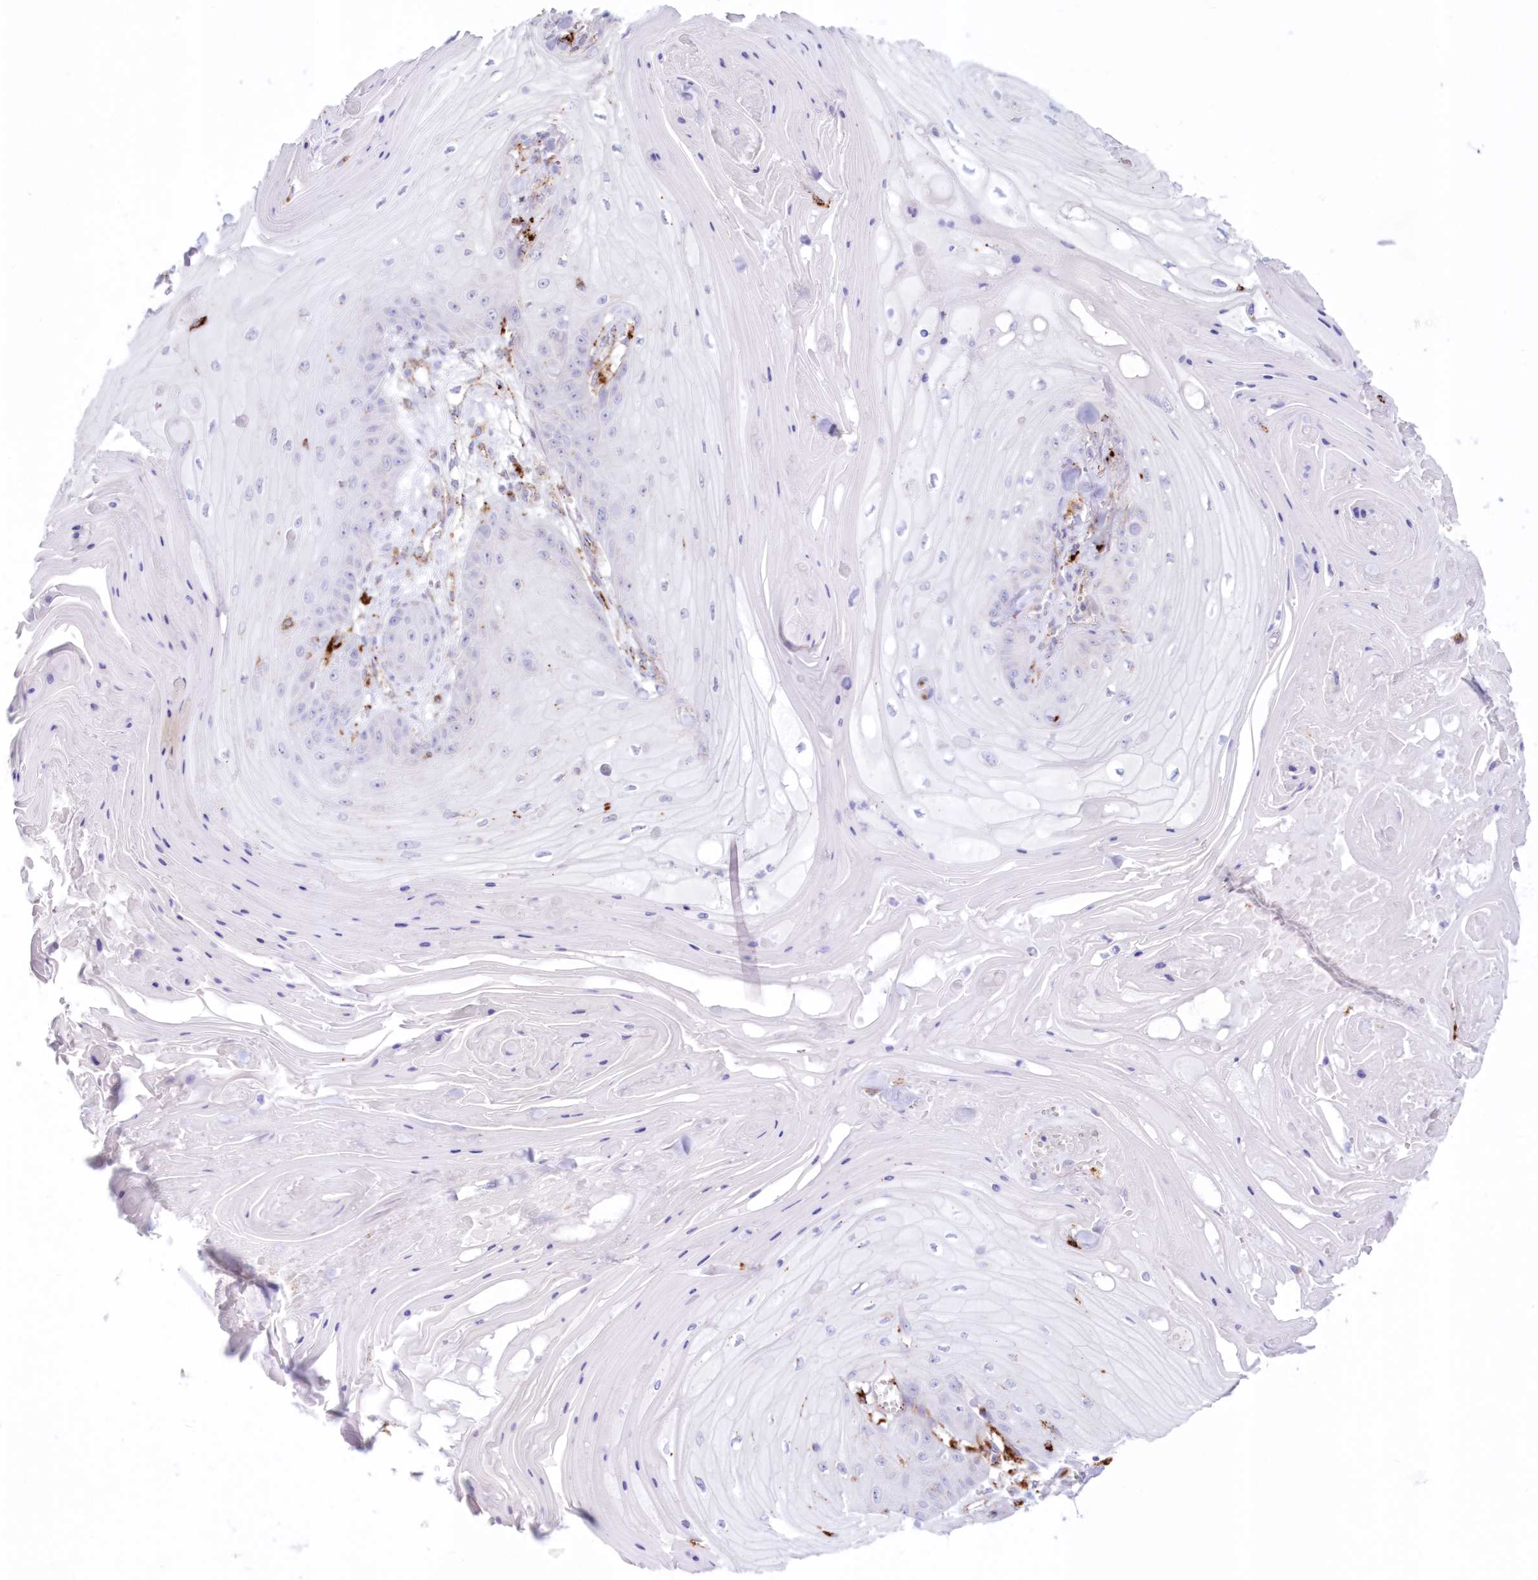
{"staining": {"intensity": "negative", "quantity": "none", "location": "none"}, "tissue": "skin cancer", "cell_type": "Tumor cells", "image_type": "cancer", "snomed": [{"axis": "morphology", "description": "Squamous cell carcinoma, NOS"}, {"axis": "topography", "description": "Skin"}], "caption": "Immunohistochemistry (IHC) image of skin squamous cell carcinoma stained for a protein (brown), which shows no staining in tumor cells. (Brightfield microscopy of DAB immunohistochemistry at high magnification).", "gene": "TPP1", "patient": {"sex": "male", "age": 74}}